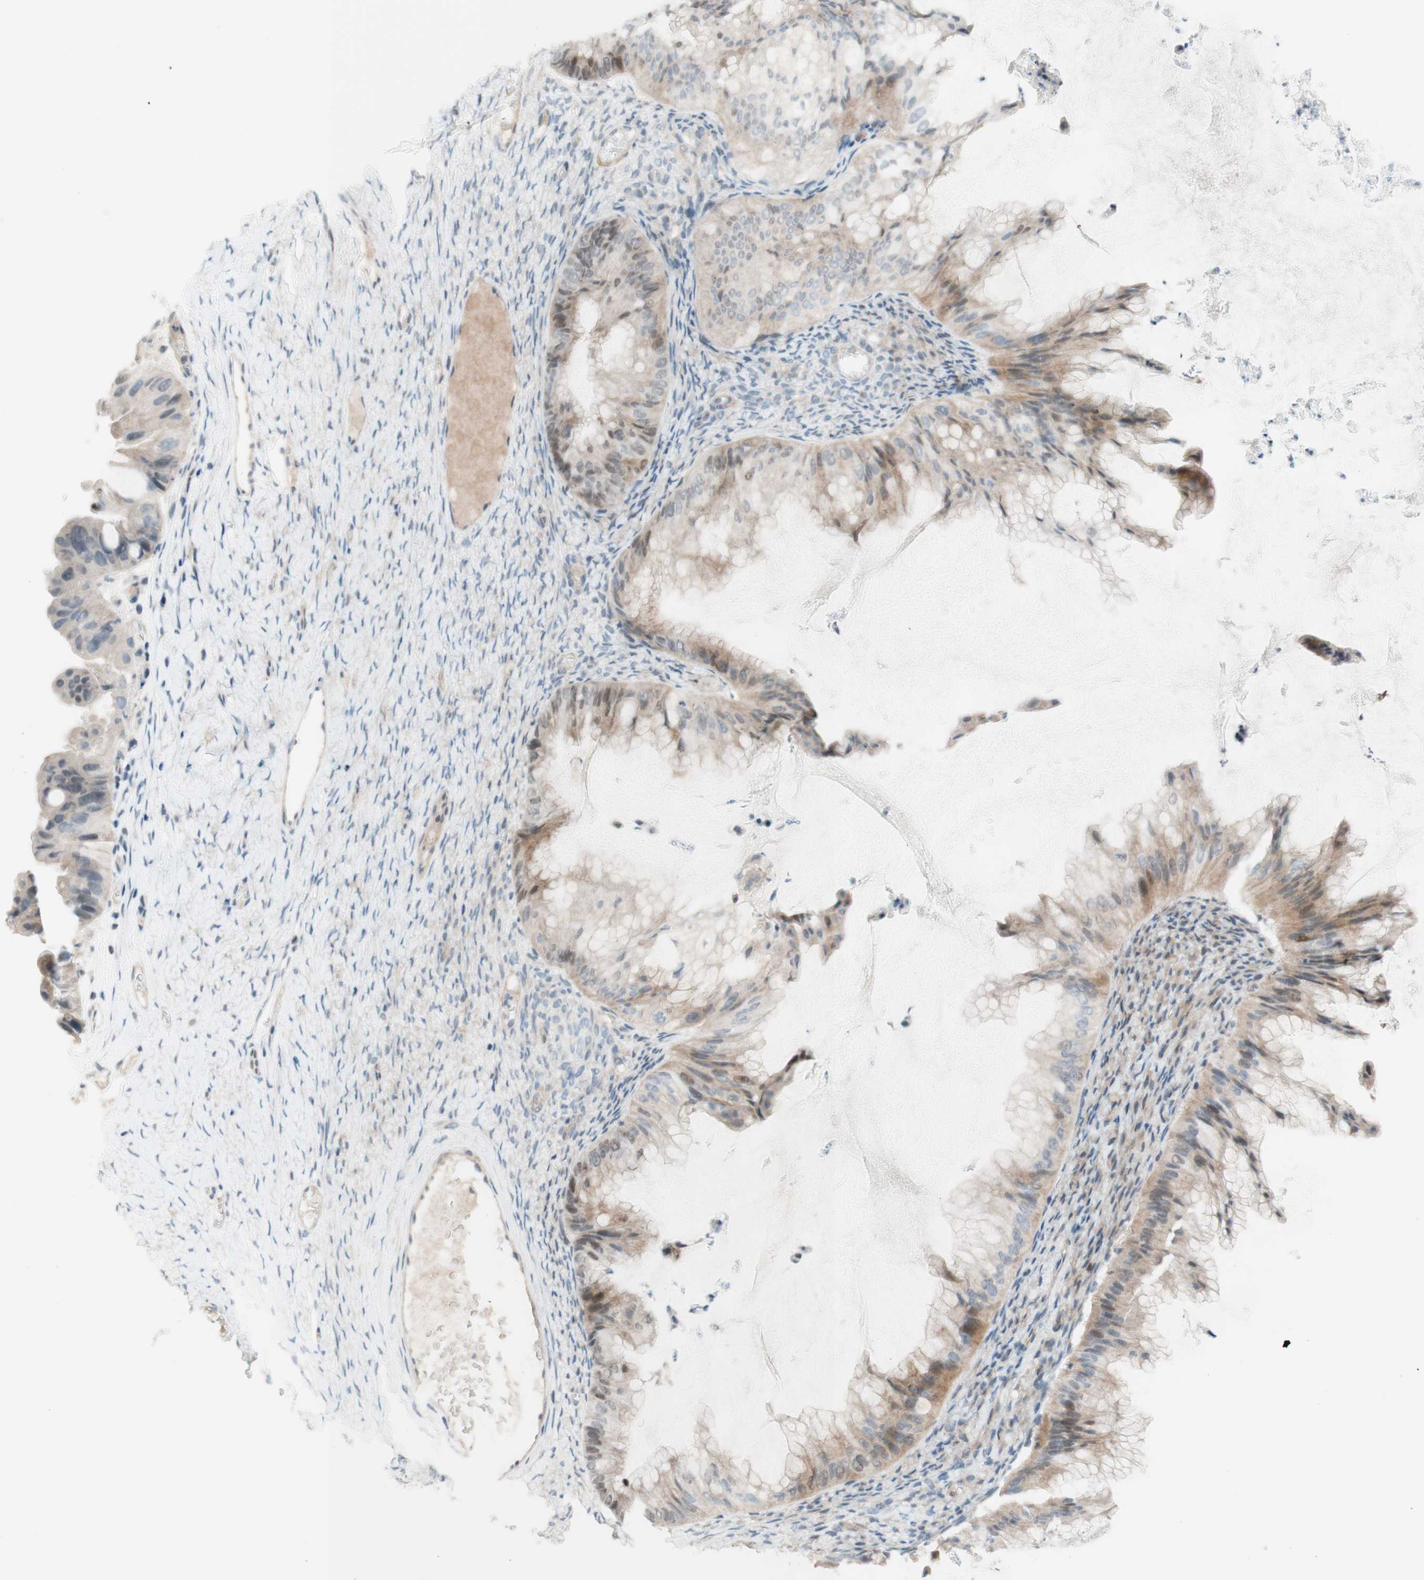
{"staining": {"intensity": "weak", "quantity": "25%-75%", "location": "cytoplasmic/membranous,nuclear"}, "tissue": "ovarian cancer", "cell_type": "Tumor cells", "image_type": "cancer", "snomed": [{"axis": "morphology", "description": "Cystadenocarcinoma, mucinous, NOS"}, {"axis": "topography", "description": "Ovary"}], "caption": "High-power microscopy captured an IHC image of ovarian cancer (mucinous cystadenocarcinoma), revealing weak cytoplasmic/membranous and nuclear expression in about 25%-75% of tumor cells.", "gene": "JPH1", "patient": {"sex": "female", "age": 61}}